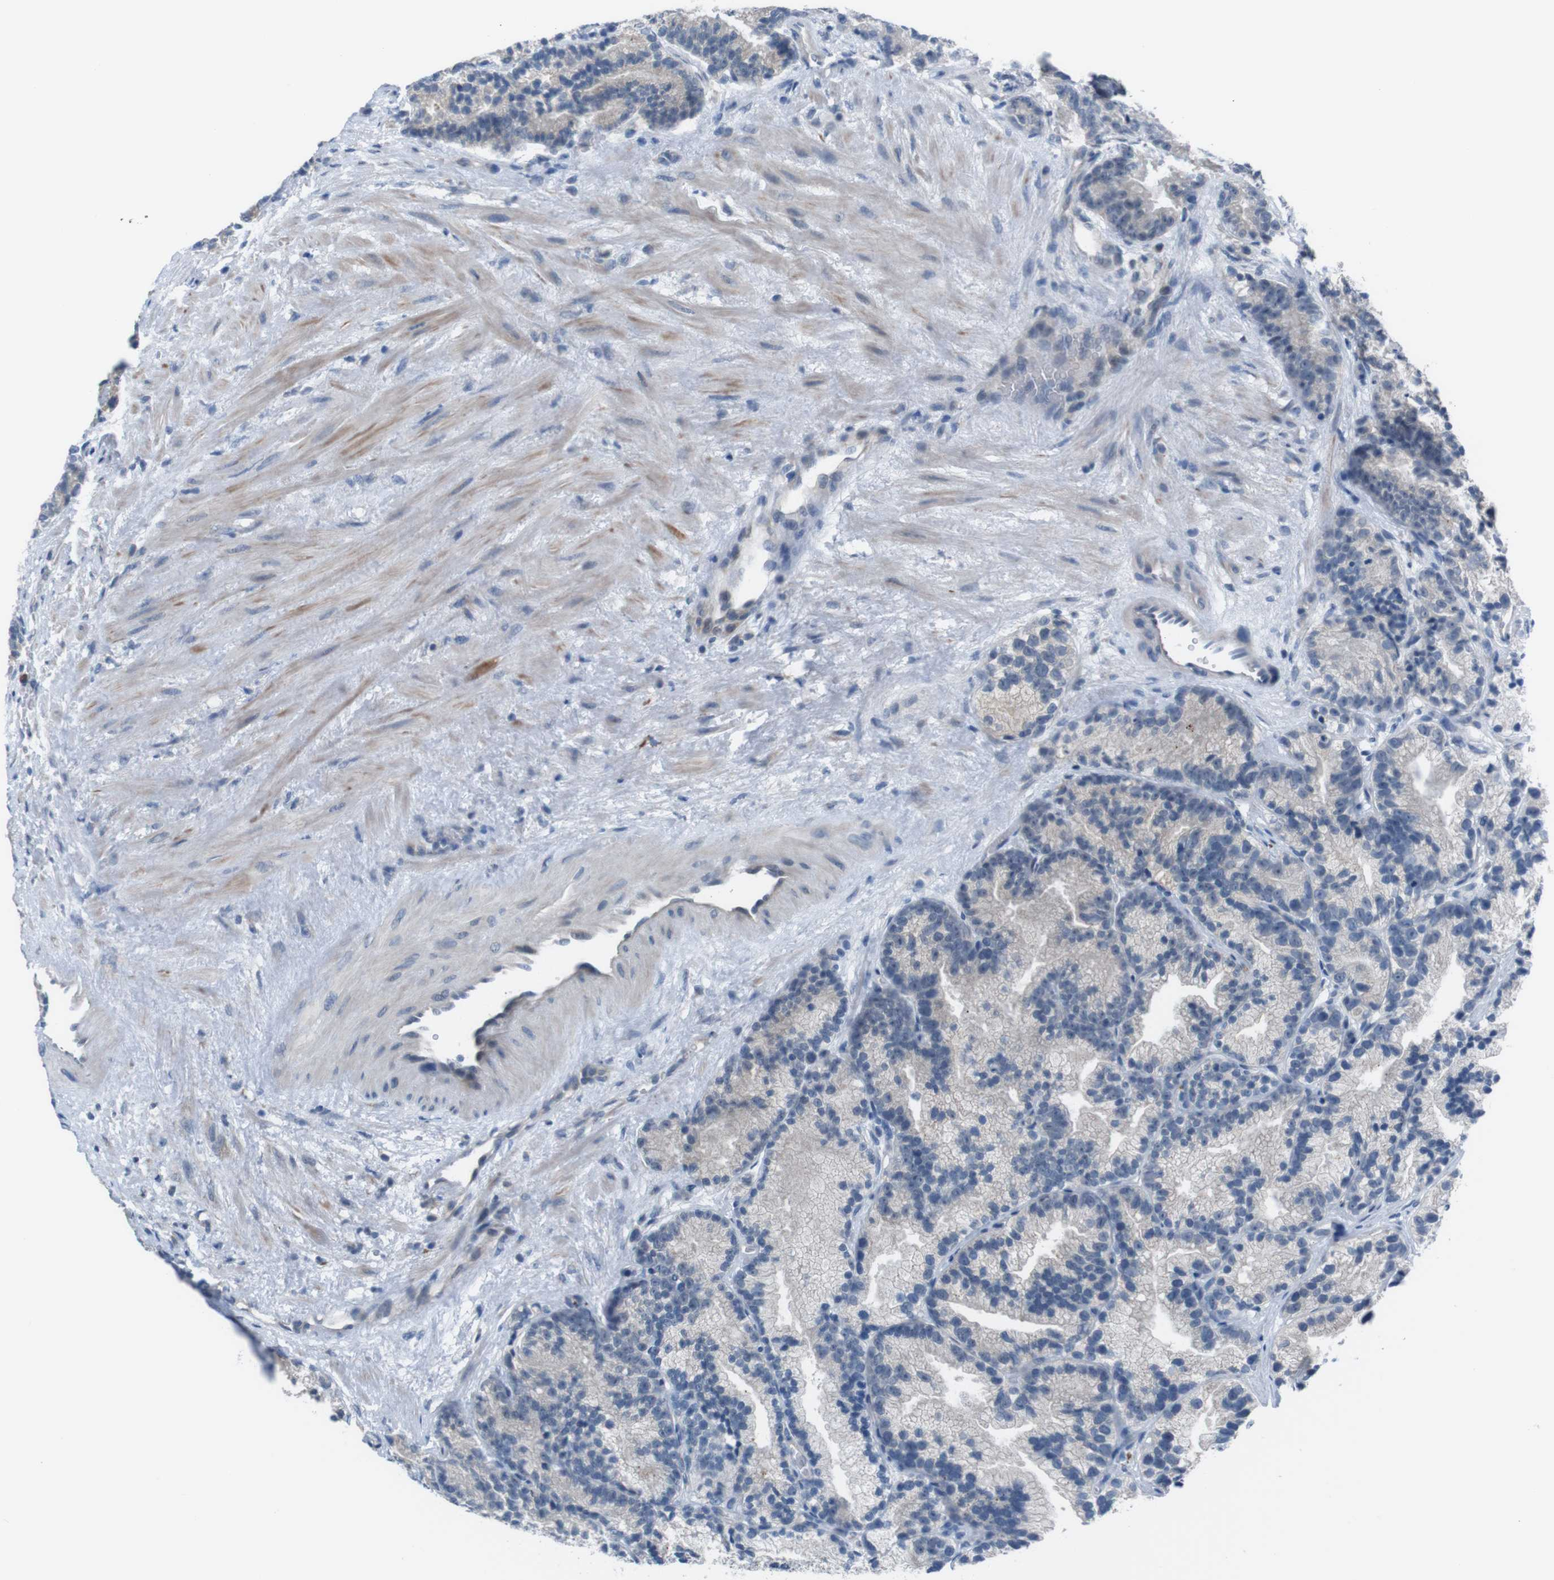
{"staining": {"intensity": "negative", "quantity": "none", "location": "none"}, "tissue": "prostate cancer", "cell_type": "Tumor cells", "image_type": "cancer", "snomed": [{"axis": "morphology", "description": "Adenocarcinoma, Low grade"}, {"axis": "topography", "description": "Prostate"}], "caption": "The photomicrograph shows no significant expression in tumor cells of adenocarcinoma (low-grade) (prostate). The staining was performed using DAB to visualize the protein expression in brown, while the nuclei were stained in blue with hematoxylin (Magnification: 20x).", "gene": "CDH22", "patient": {"sex": "male", "age": 89}}